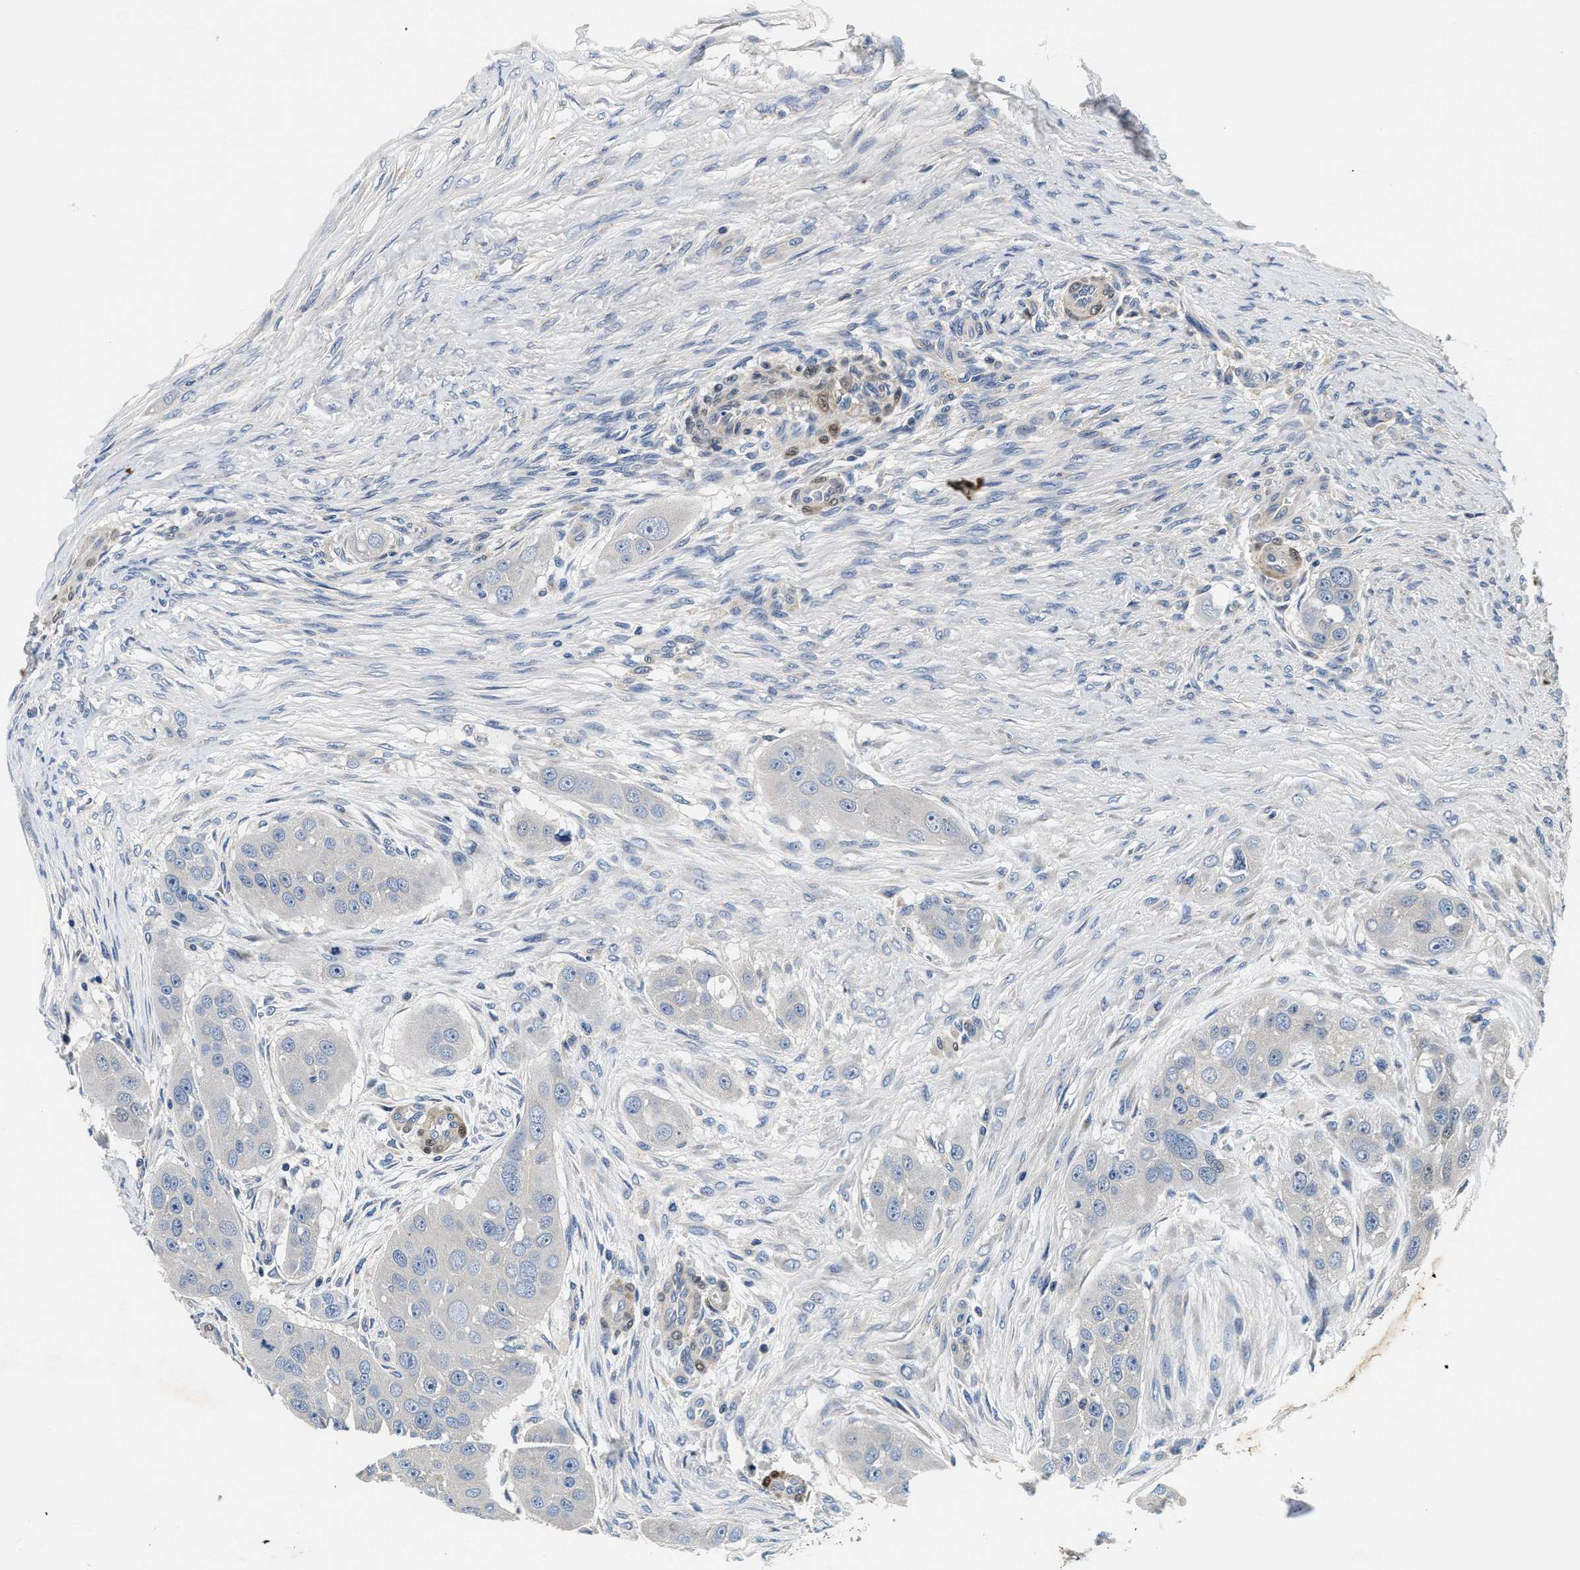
{"staining": {"intensity": "negative", "quantity": "none", "location": "none"}, "tissue": "head and neck cancer", "cell_type": "Tumor cells", "image_type": "cancer", "snomed": [{"axis": "morphology", "description": "Normal tissue, NOS"}, {"axis": "morphology", "description": "Squamous cell carcinoma, NOS"}, {"axis": "topography", "description": "Skeletal muscle"}, {"axis": "topography", "description": "Head-Neck"}], "caption": "An immunohistochemistry (IHC) photomicrograph of head and neck squamous cell carcinoma is shown. There is no staining in tumor cells of head and neck squamous cell carcinoma.", "gene": "ANKIB1", "patient": {"sex": "male", "age": 51}}